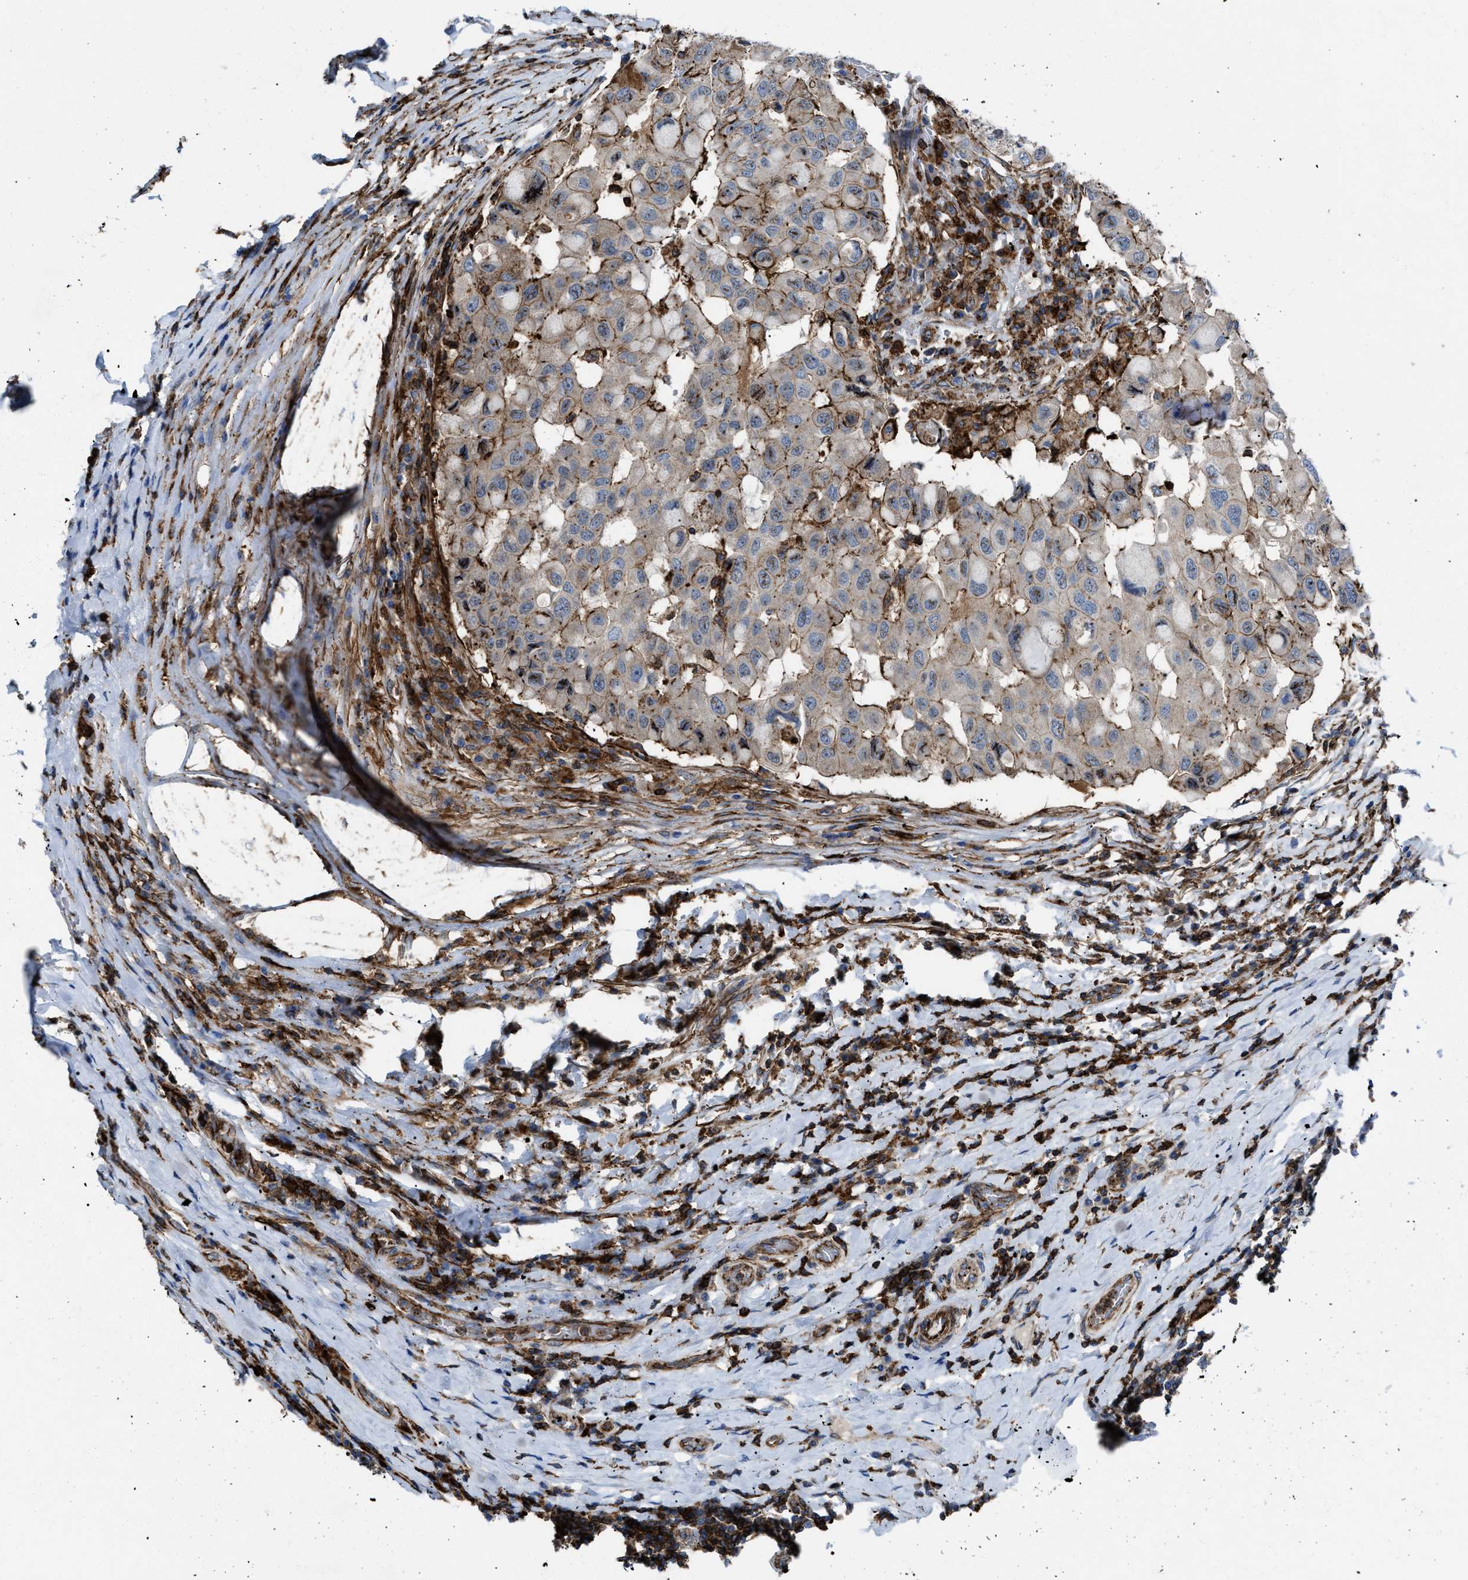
{"staining": {"intensity": "moderate", "quantity": ">75%", "location": "cytoplasmic/membranous"}, "tissue": "breast cancer", "cell_type": "Tumor cells", "image_type": "cancer", "snomed": [{"axis": "morphology", "description": "Duct carcinoma"}, {"axis": "topography", "description": "Breast"}], "caption": "Breast cancer (invasive ductal carcinoma) tissue reveals moderate cytoplasmic/membranous expression in approximately >75% of tumor cells, visualized by immunohistochemistry.", "gene": "AGPAT2", "patient": {"sex": "female", "age": 27}}